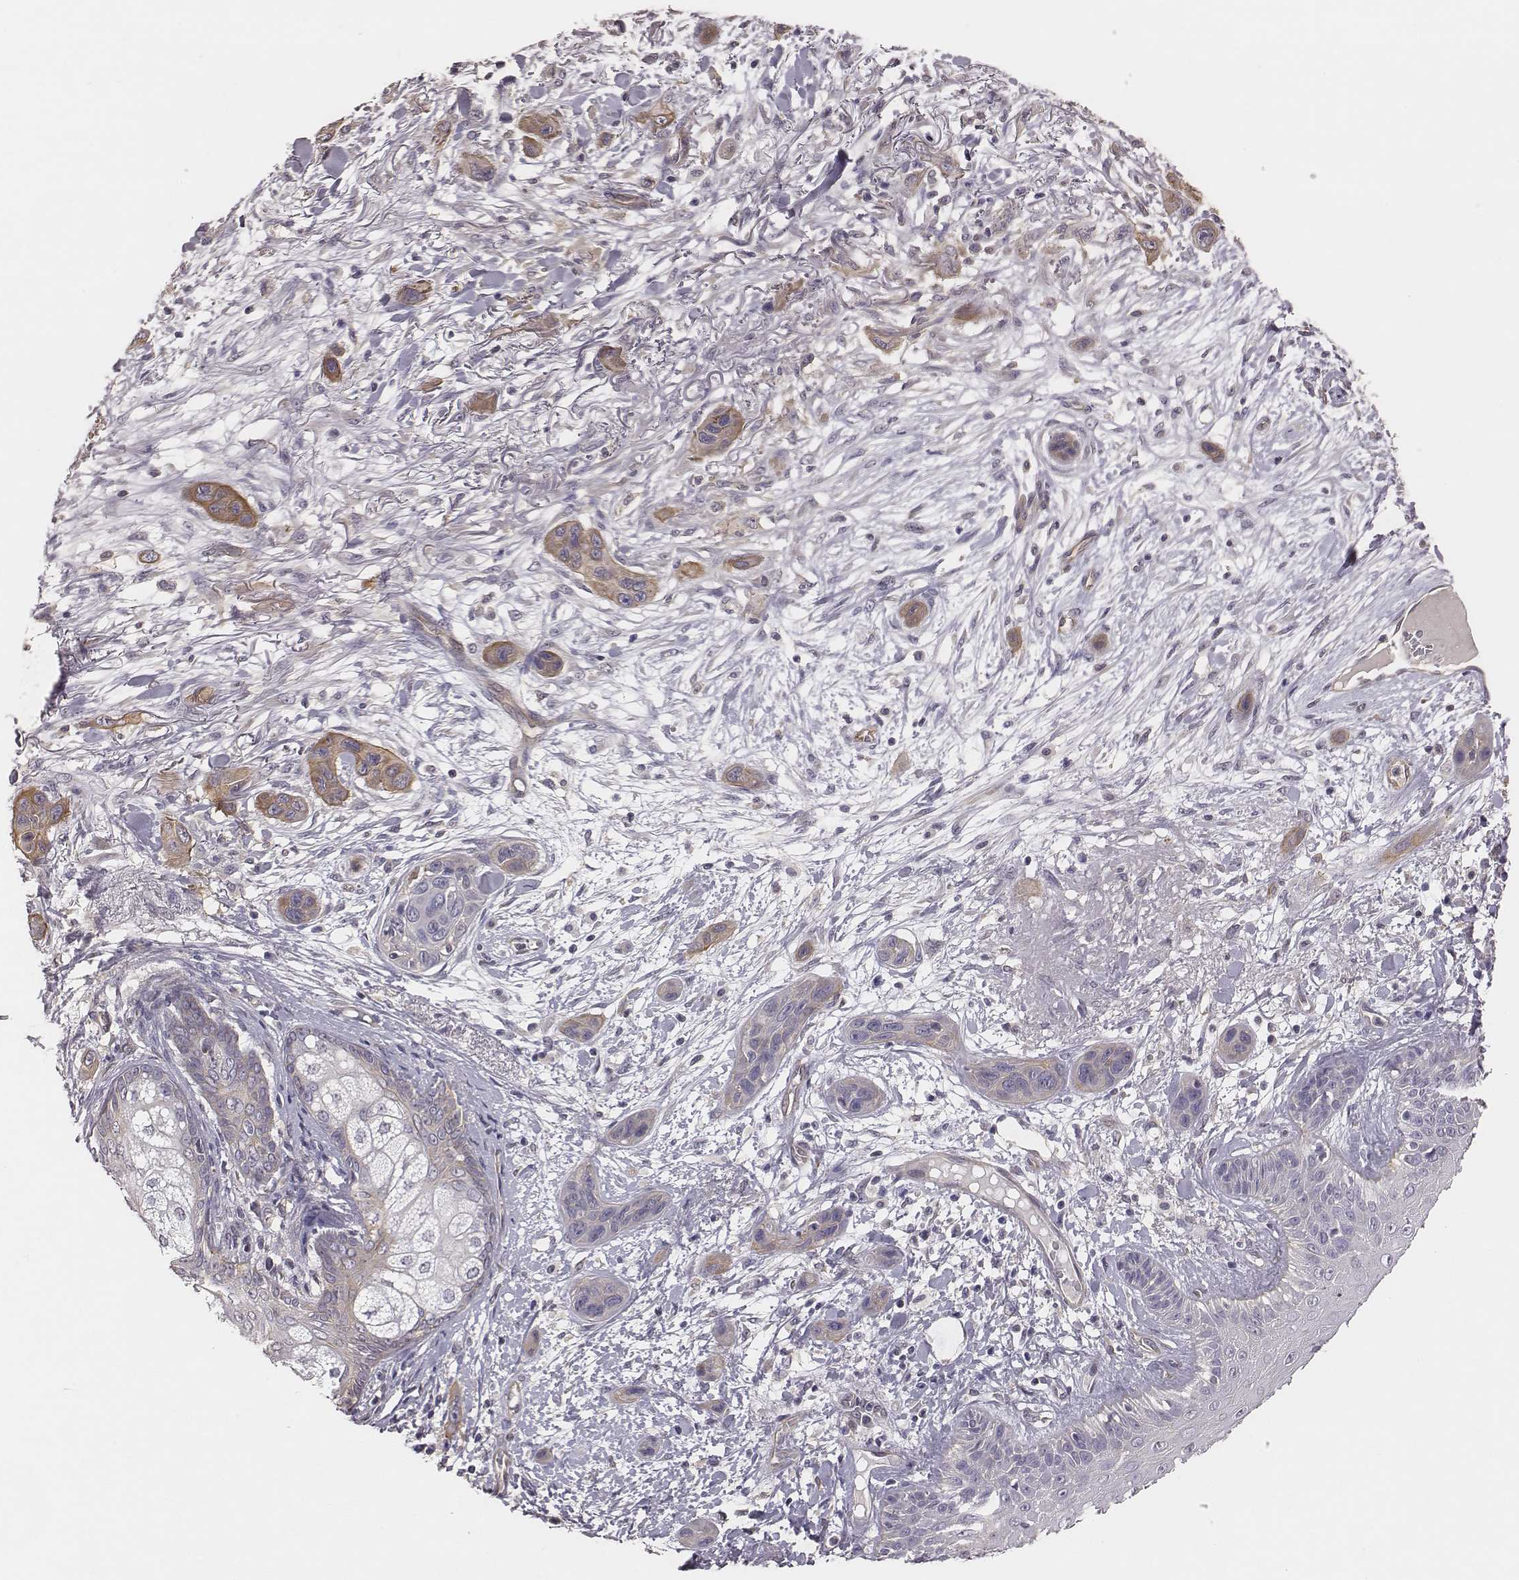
{"staining": {"intensity": "moderate", "quantity": "25%-75%", "location": "cytoplasmic/membranous"}, "tissue": "skin cancer", "cell_type": "Tumor cells", "image_type": "cancer", "snomed": [{"axis": "morphology", "description": "Squamous cell carcinoma, NOS"}, {"axis": "topography", "description": "Skin"}], "caption": "Protein staining of skin cancer (squamous cell carcinoma) tissue displays moderate cytoplasmic/membranous expression in about 25%-75% of tumor cells.", "gene": "SCARF1", "patient": {"sex": "male", "age": 79}}